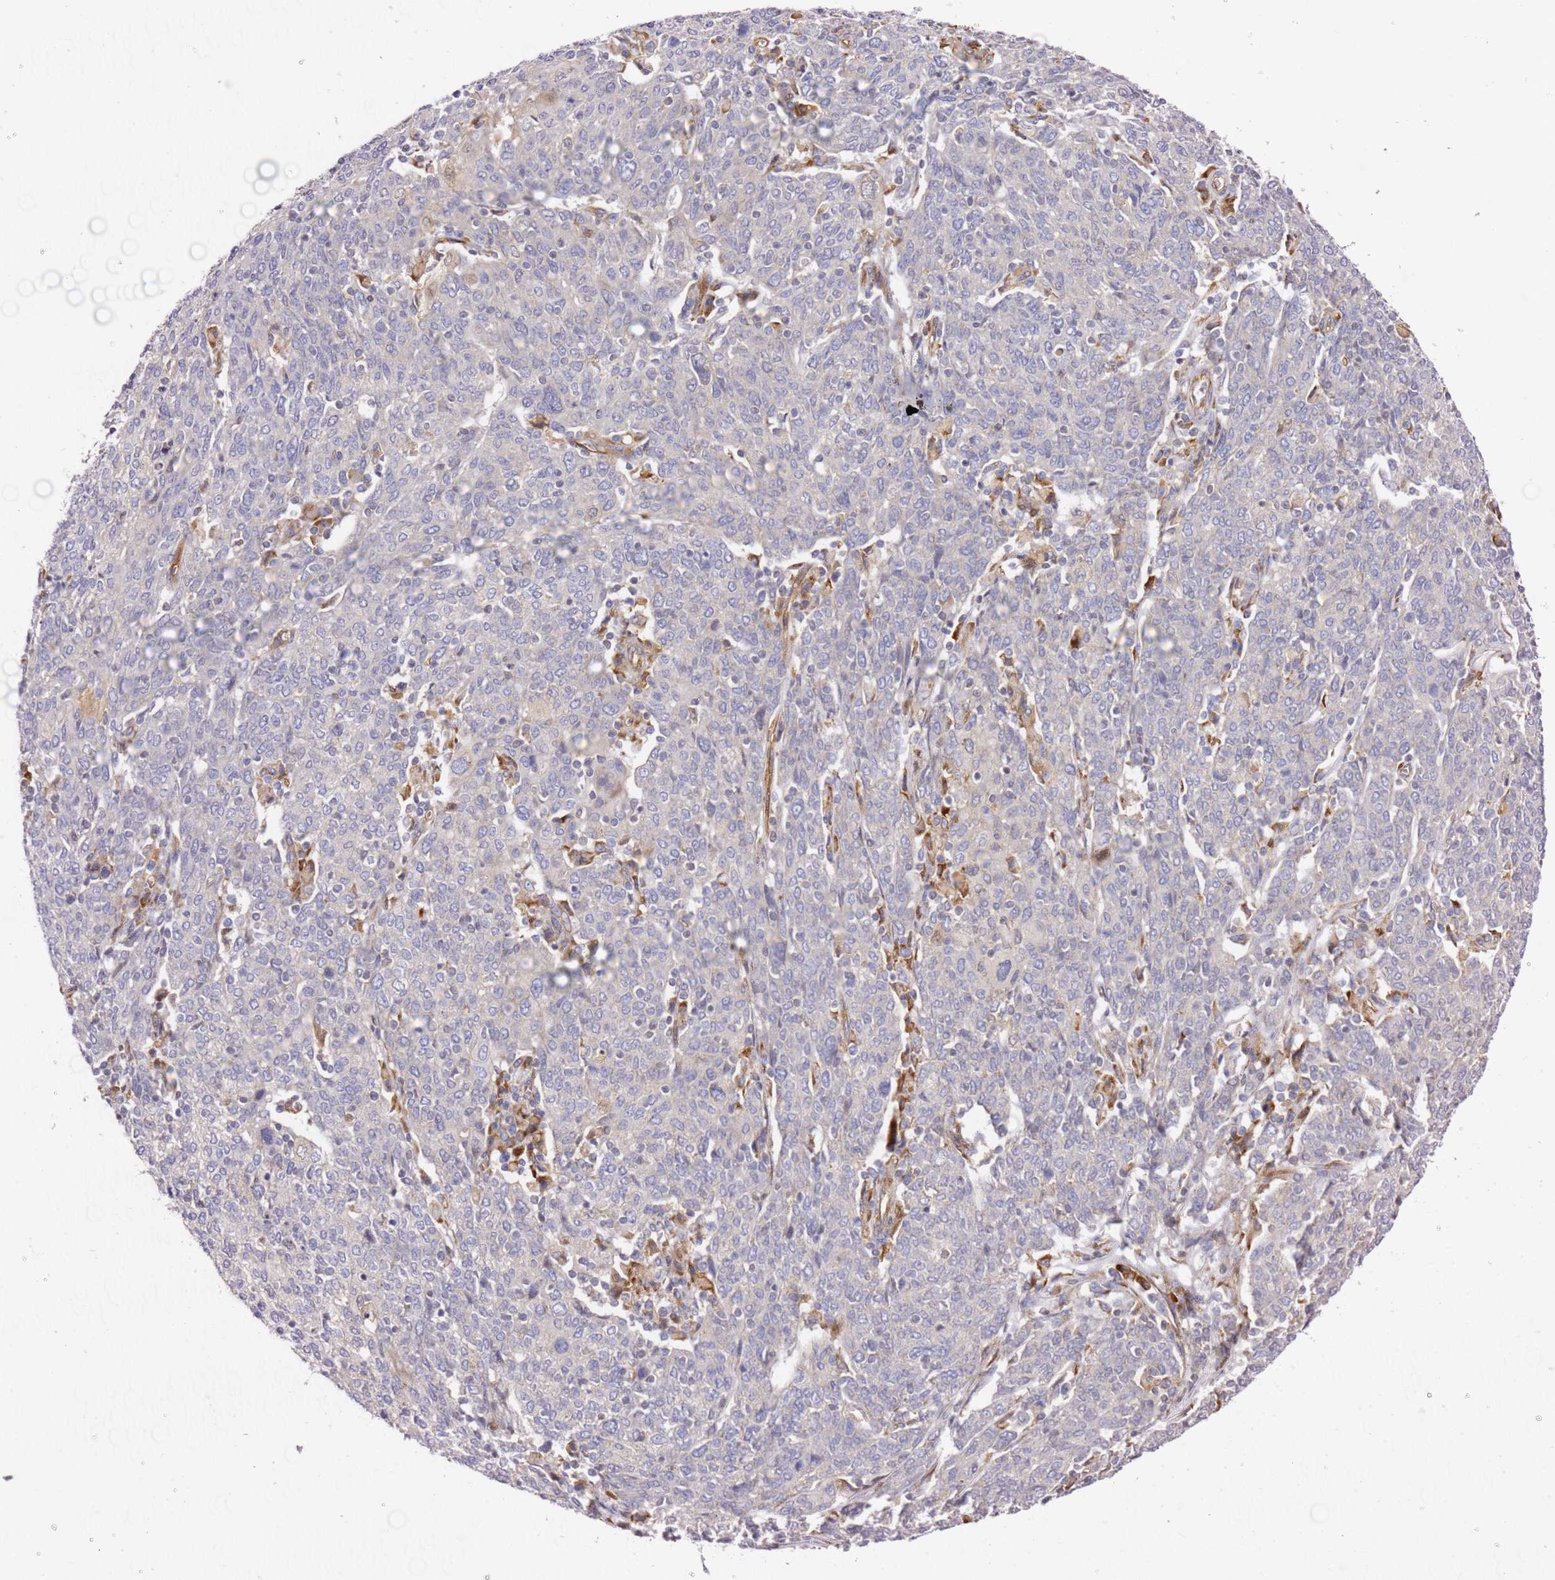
{"staining": {"intensity": "negative", "quantity": "none", "location": "none"}, "tissue": "cervical cancer", "cell_type": "Tumor cells", "image_type": "cancer", "snomed": [{"axis": "morphology", "description": "Squamous cell carcinoma, NOS"}, {"axis": "topography", "description": "Cervix"}], "caption": "Image shows no protein positivity in tumor cells of cervical squamous cell carcinoma tissue. (DAB immunohistochemistry with hematoxylin counter stain).", "gene": "KIF7", "patient": {"sex": "female", "age": 67}}